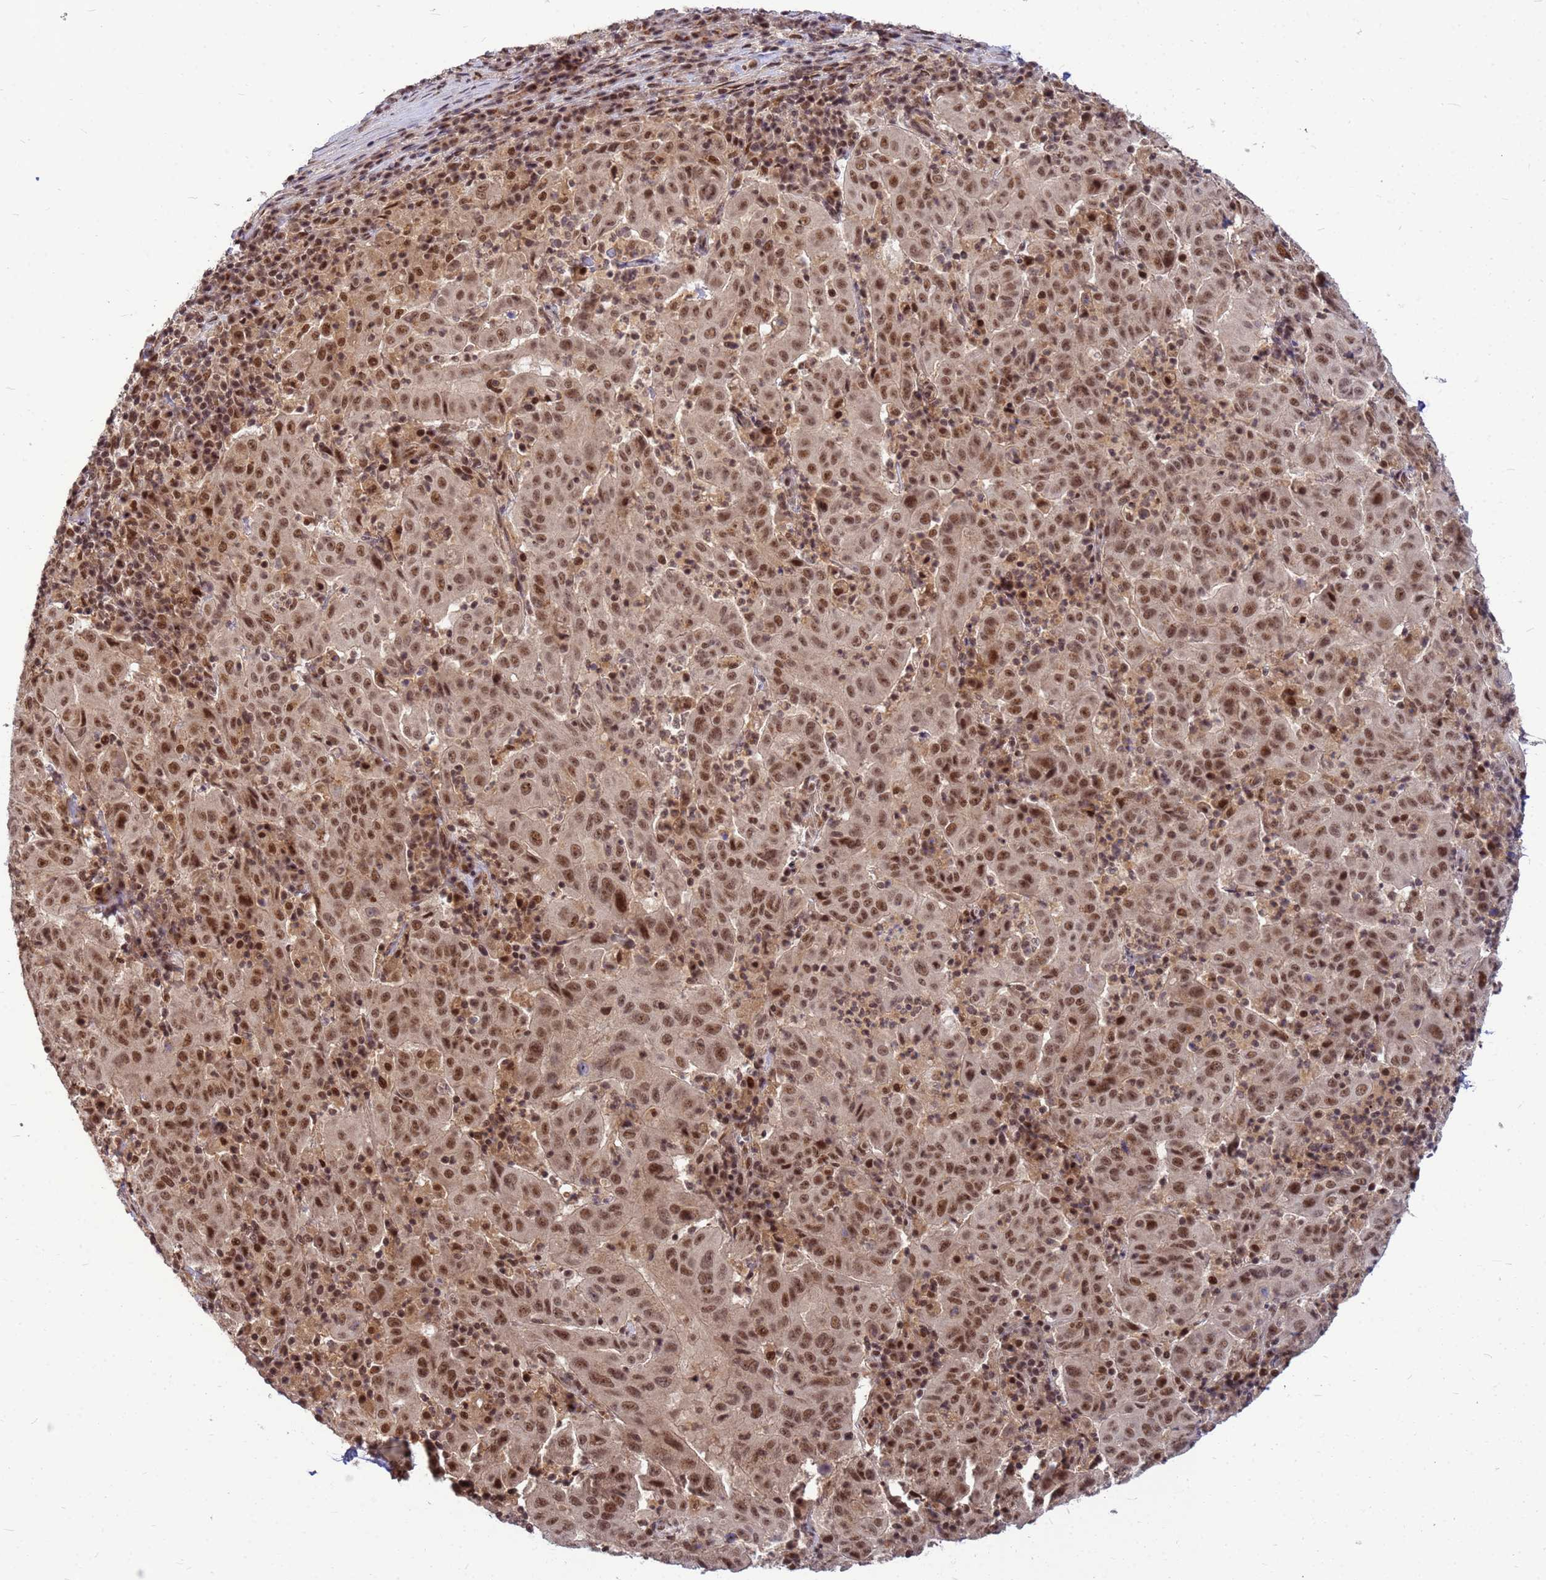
{"staining": {"intensity": "moderate", "quantity": ">75%", "location": "nuclear"}, "tissue": "pancreatic cancer", "cell_type": "Tumor cells", "image_type": "cancer", "snomed": [{"axis": "morphology", "description": "Adenocarcinoma, NOS"}, {"axis": "topography", "description": "Pancreas"}], "caption": "Pancreatic cancer stained with DAB (3,3'-diaminobenzidine) immunohistochemistry exhibits medium levels of moderate nuclear staining in about >75% of tumor cells.", "gene": "NCBP2", "patient": {"sex": "male", "age": 63}}